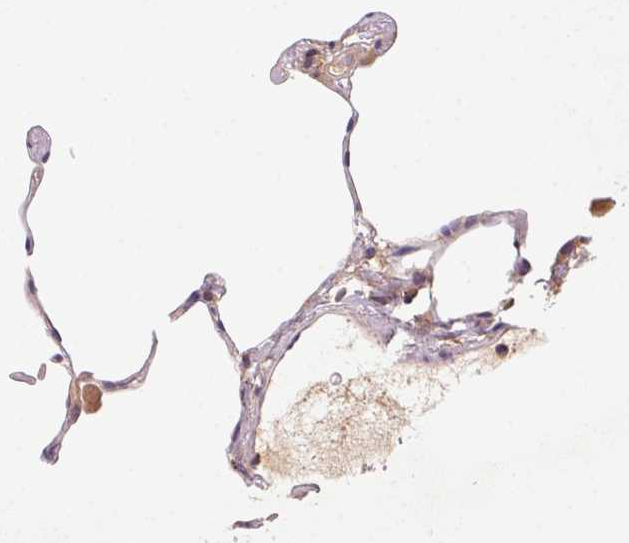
{"staining": {"intensity": "negative", "quantity": "none", "location": "none"}, "tissue": "lung", "cell_type": "Alveolar cells", "image_type": "normal", "snomed": [{"axis": "morphology", "description": "Normal tissue, NOS"}, {"axis": "topography", "description": "Lung"}], "caption": "Protein analysis of normal lung exhibits no significant staining in alveolar cells. Nuclei are stained in blue.", "gene": "SLC52A2", "patient": {"sex": "female", "age": 57}}